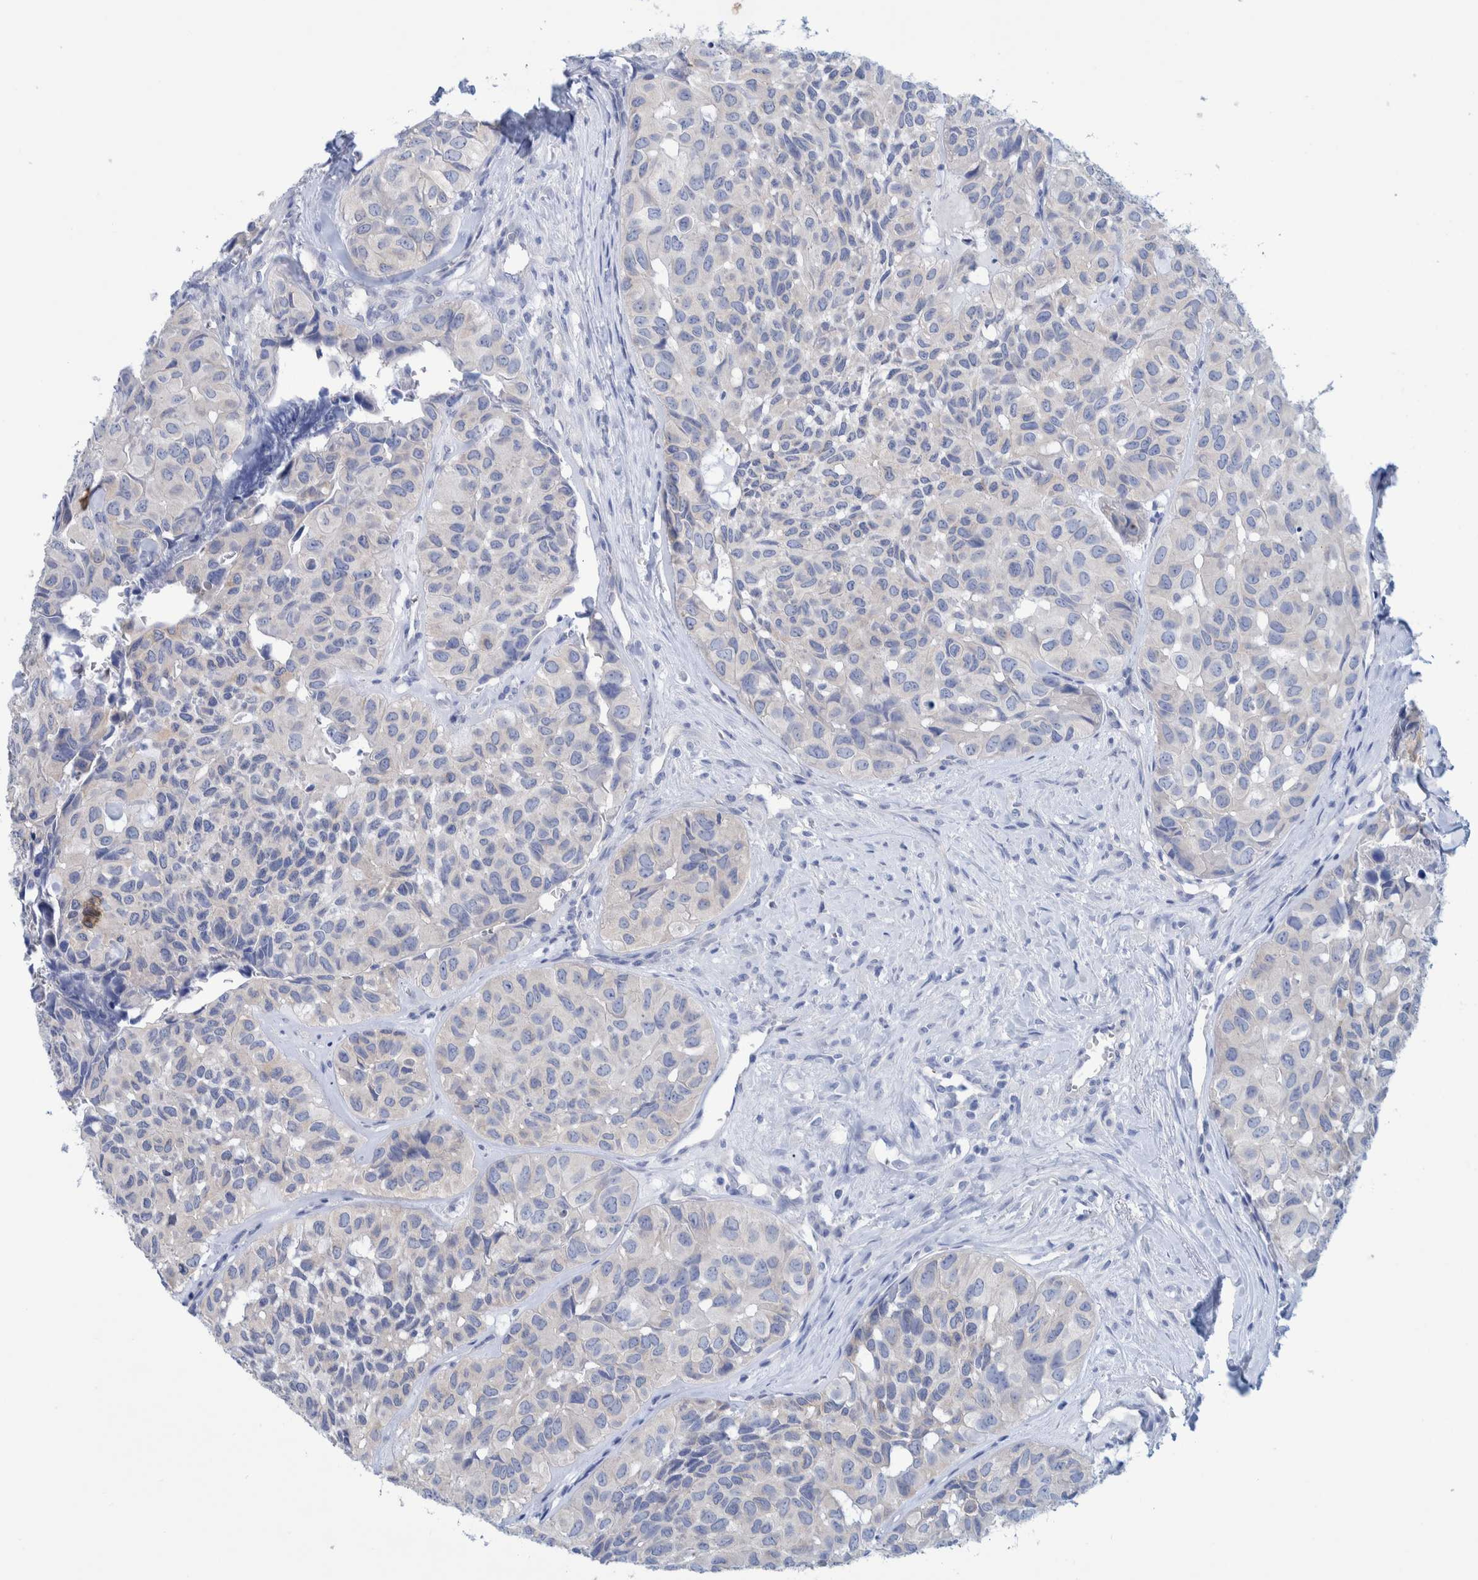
{"staining": {"intensity": "negative", "quantity": "none", "location": "none"}, "tissue": "head and neck cancer", "cell_type": "Tumor cells", "image_type": "cancer", "snomed": [{"axis": "morphology", "description": "Adenocarcinoma, NOS"}, {"axis": "topography", "description": "Salivary gland, NOS"}, {"axis": "topography", "description": "Head-Neck"}], "caption": "Head and neck adenocarcinoma was stained to show a protein in brown. There is no significant staining in tumor cells.", "gene": "PERP", "patient": {"sex": "female", "age": 76}}